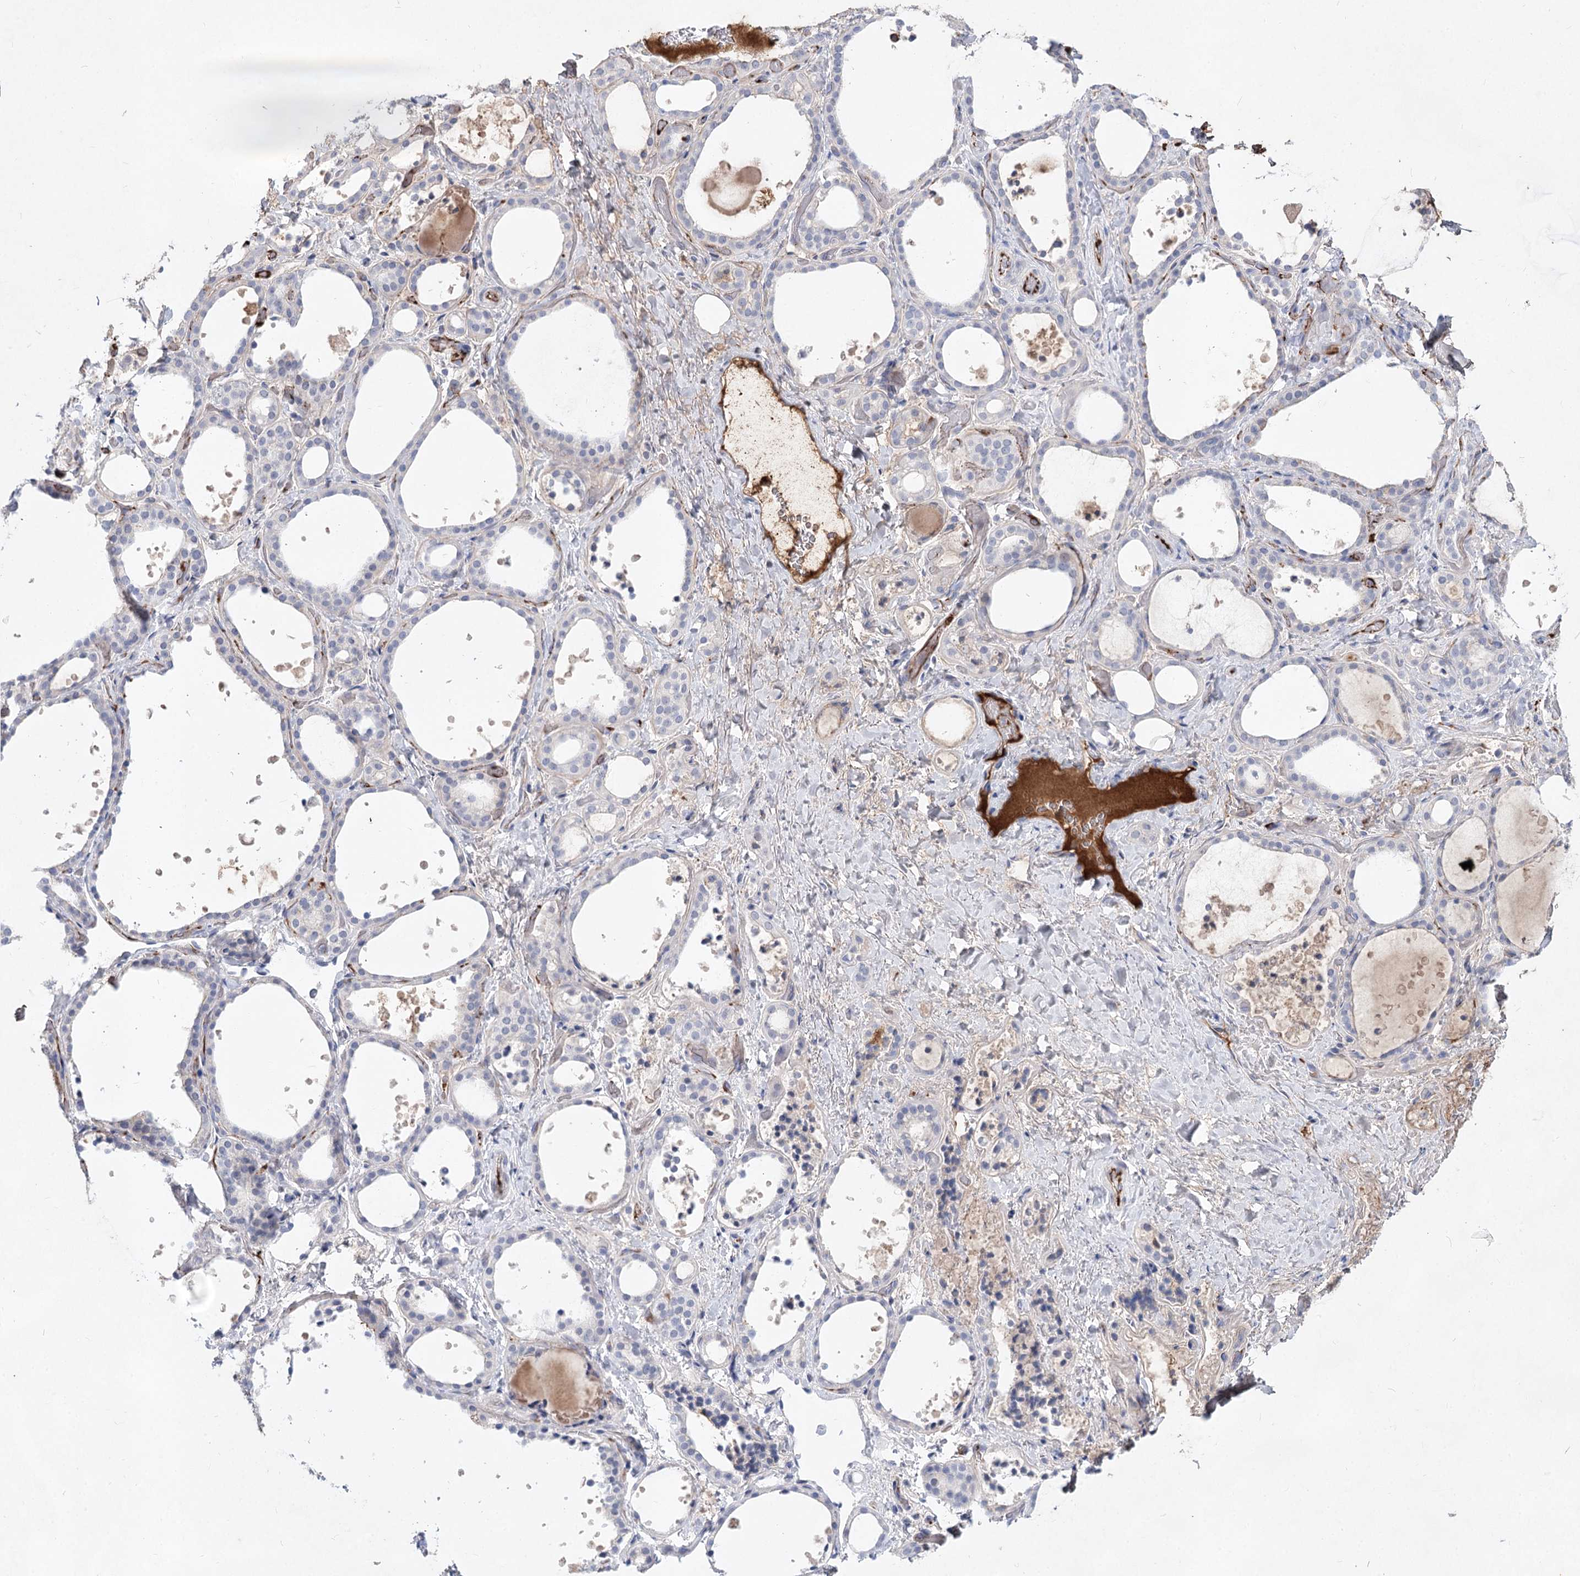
{"staining": {"intensity": "negative", "quantity": "none", "location": "none"}, "tissue": "thyroid gland", "cell_type": "Glandular cells", "image_type": "normal", "snomed": [{"axis": "morphology", "description": "Normal tissue, NOS"}, {"axis": "topography", "description": "Thyroid gland"}], "caption": "An IHC histopathology image of normal thyroid gland is shown. There is no staining in glandular cells of thyroid gland. (Brightfield microscopy of DAB immunohistochemistry at high magnification).", "gene": "TASOR2", "patient": {"sex": "female", "age": 44}}